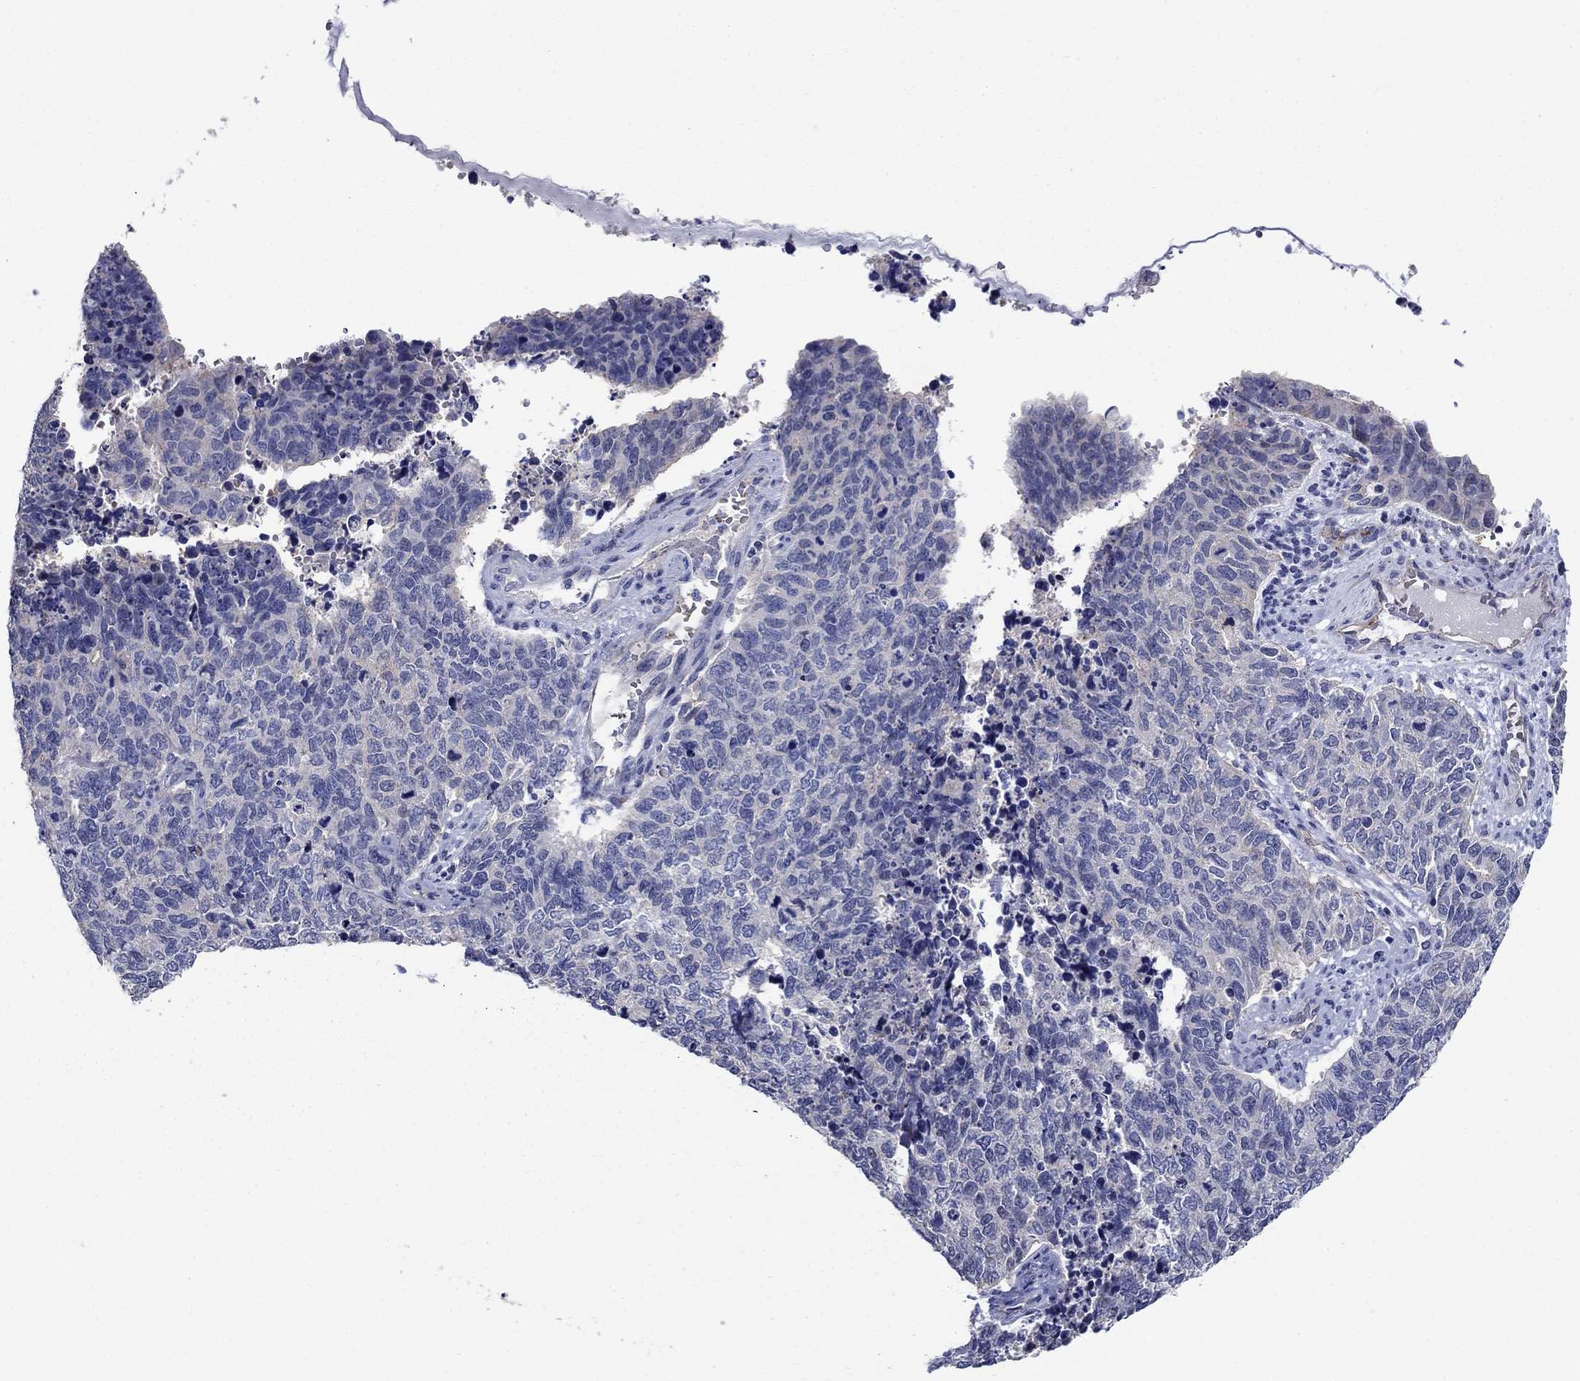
{"staining": {"intensity": "negative", "quantity": "none", "location": "none"}, "tissue": "cervical cancer", "cell_type": "Tumor cells", "image_type": "cancer", "snomed": [{"axis": "morphology", "description": "Squamous cell carcinoma, NOS"}, {"axis": "topography", "description": "Cervix"}], "caption": "High magnification brightfield microscopy of cervical cancer stained with DAB (brown) and counterstained with hematoxylin (blue): tumor cells show no significant staining.", "gene": "FLNC", "patient": {"sex": "female", "age": 63}}